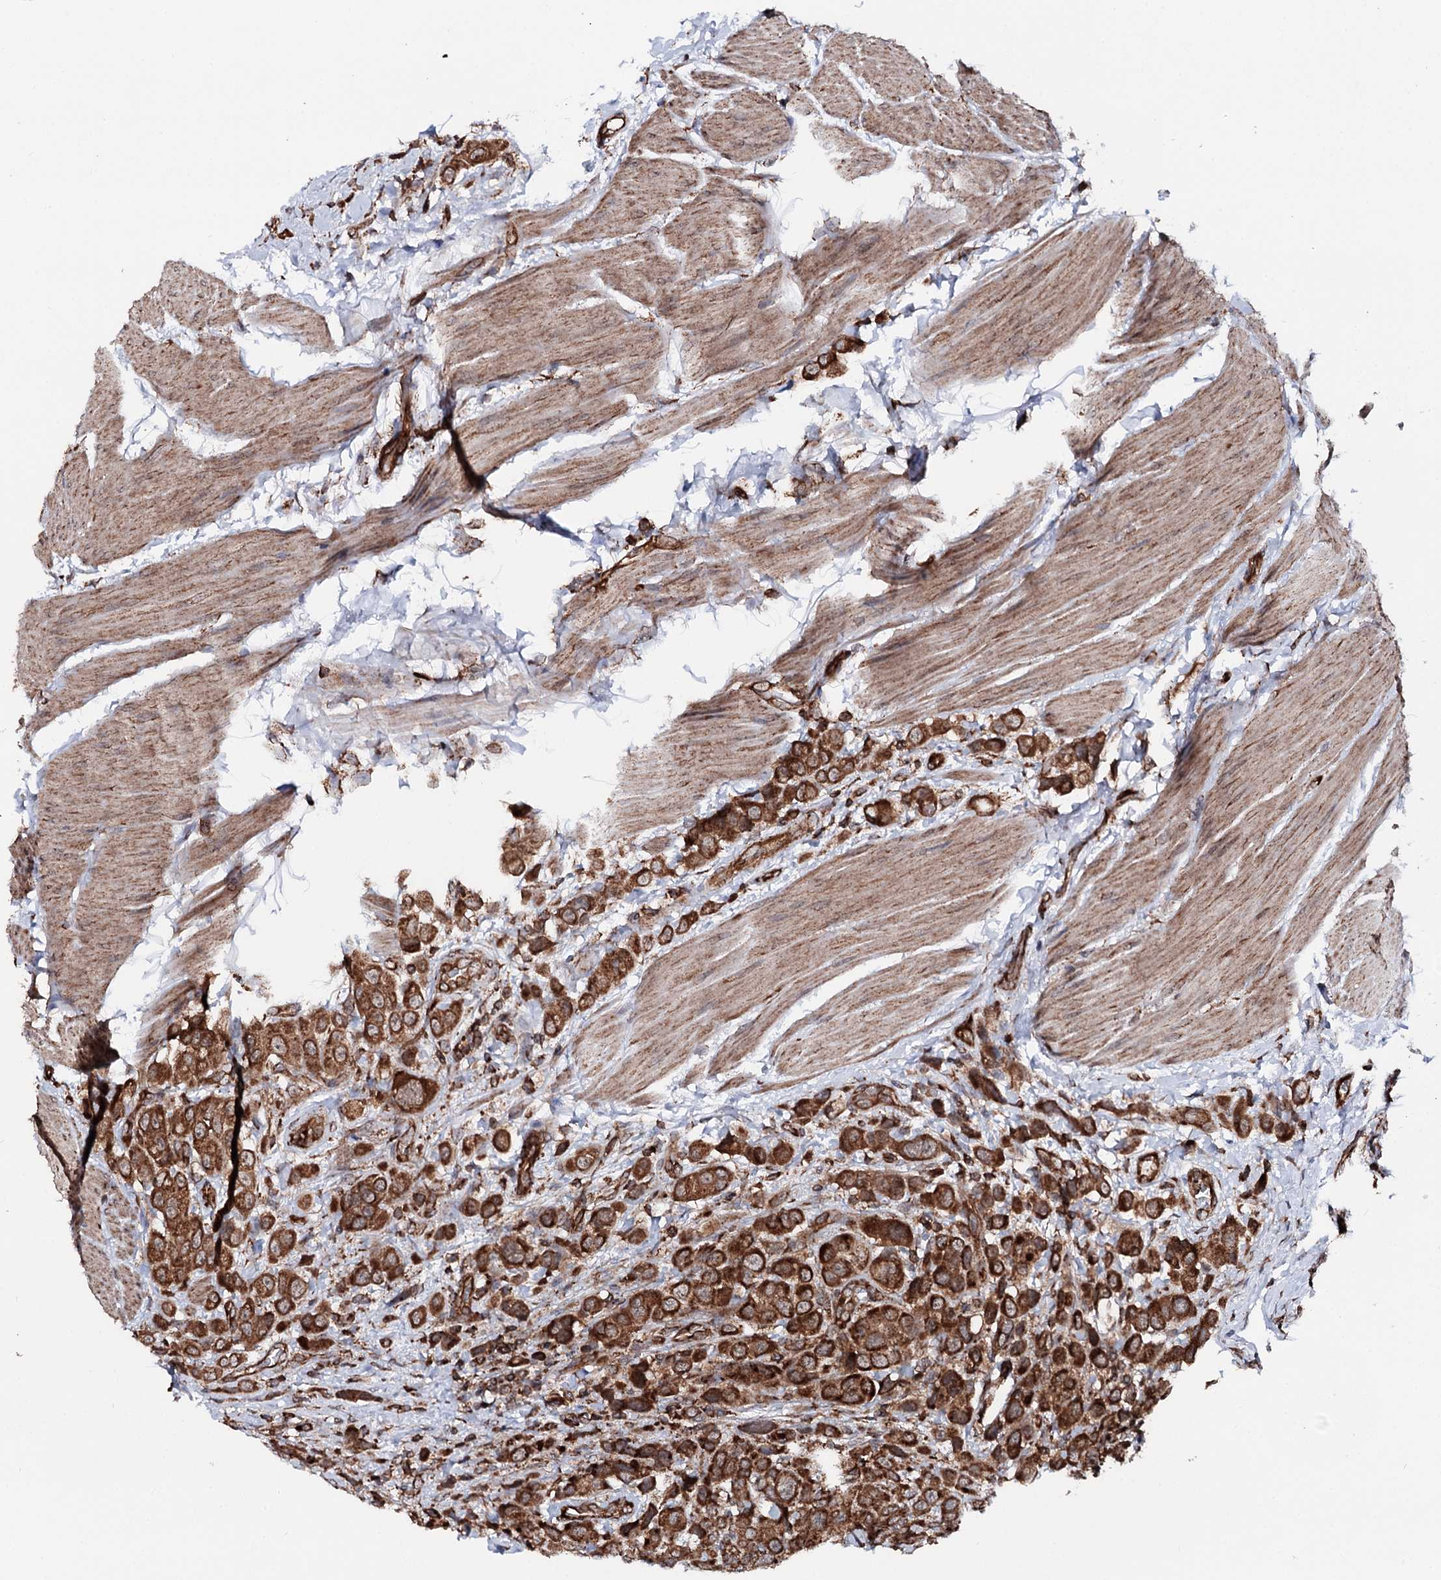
{"staining": {"intensity": "strong", "quantity": ">75%", "location": "cytoplasmic/membranous"}, "tissue": "urothelial cancer", "cell_type": "Tumor cells", "image_type": "cancer", "snomed": [{"axis": "morphology", "description": "Urothelial carcinoma, High grade"}, {"axis": "topography", "description": "Urinary bladder"}], "caption": "Tumor cells display strong cytoplasmic/membranous positivity in approximately >75% of cells in high-grade urothelial carcinoma.", "gene": "FGFR1OP2", "patient": {"sex": "male", "age": 50}}